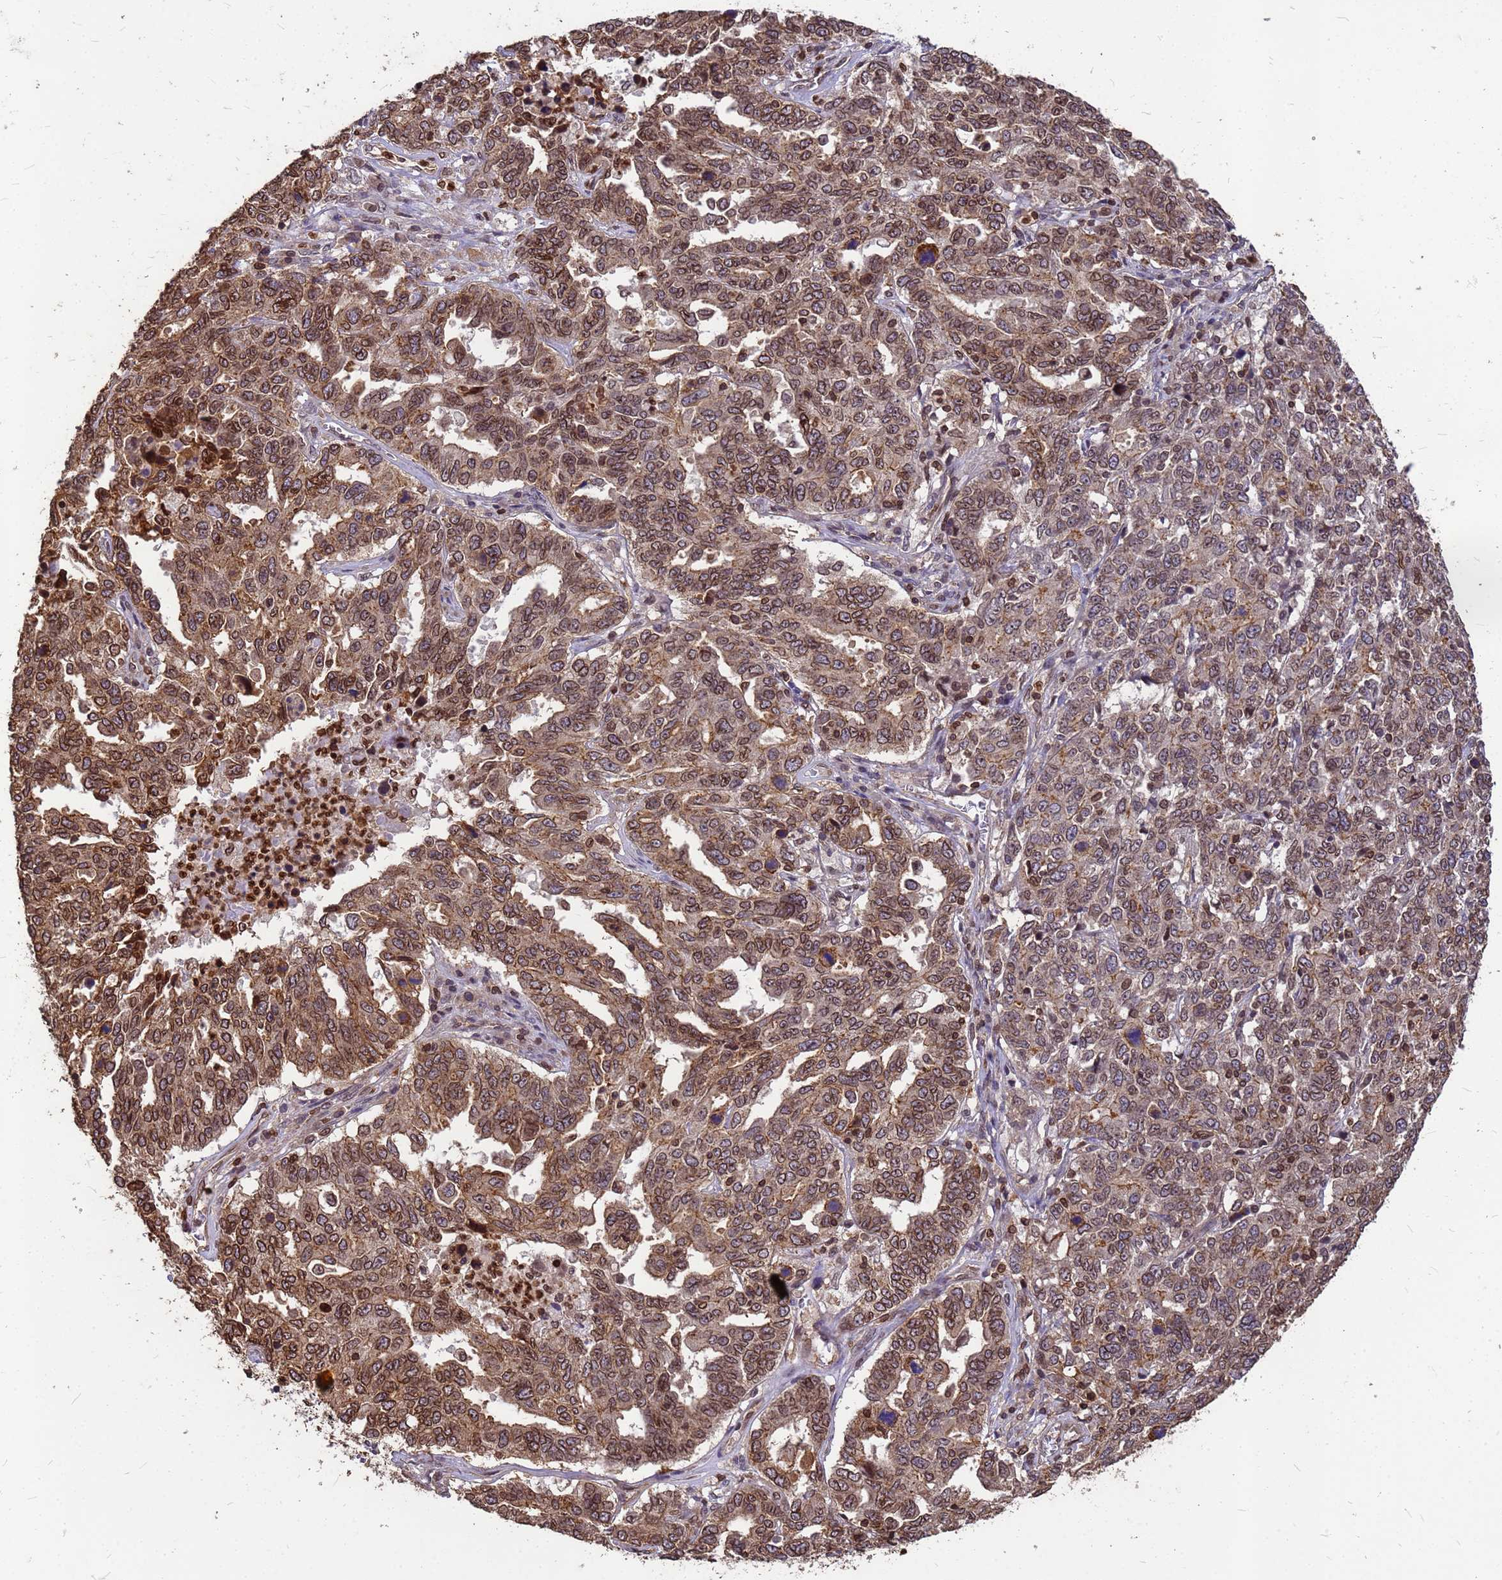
{"staining": {"intensity": "moderate", "quantity": ">75%", "location": "cytoplasmic/membranous,nuclear"}, "tissue": "ovarian cancer", "cell_type": "Tumor cells", "image_type": "cancer", "snomed": [{"axis": "morphology", "description": "Carcinoma, endometroid"}, {"axis": "topography", "description": "Ovary"}], "caption": "Immunohistochemistry (IHC) of ovarian cancer shows medium levels of moderate cytoplasmic/membranous and nuclear positivity in about >75% of tumor cells. The protein of interest is stained brown, and the nuclei are stained in blue (DAB IHC with brightfield microscopy, high magnification).", "gene": "C1orf35", "patient": {"sex": "female", "age": 62}}